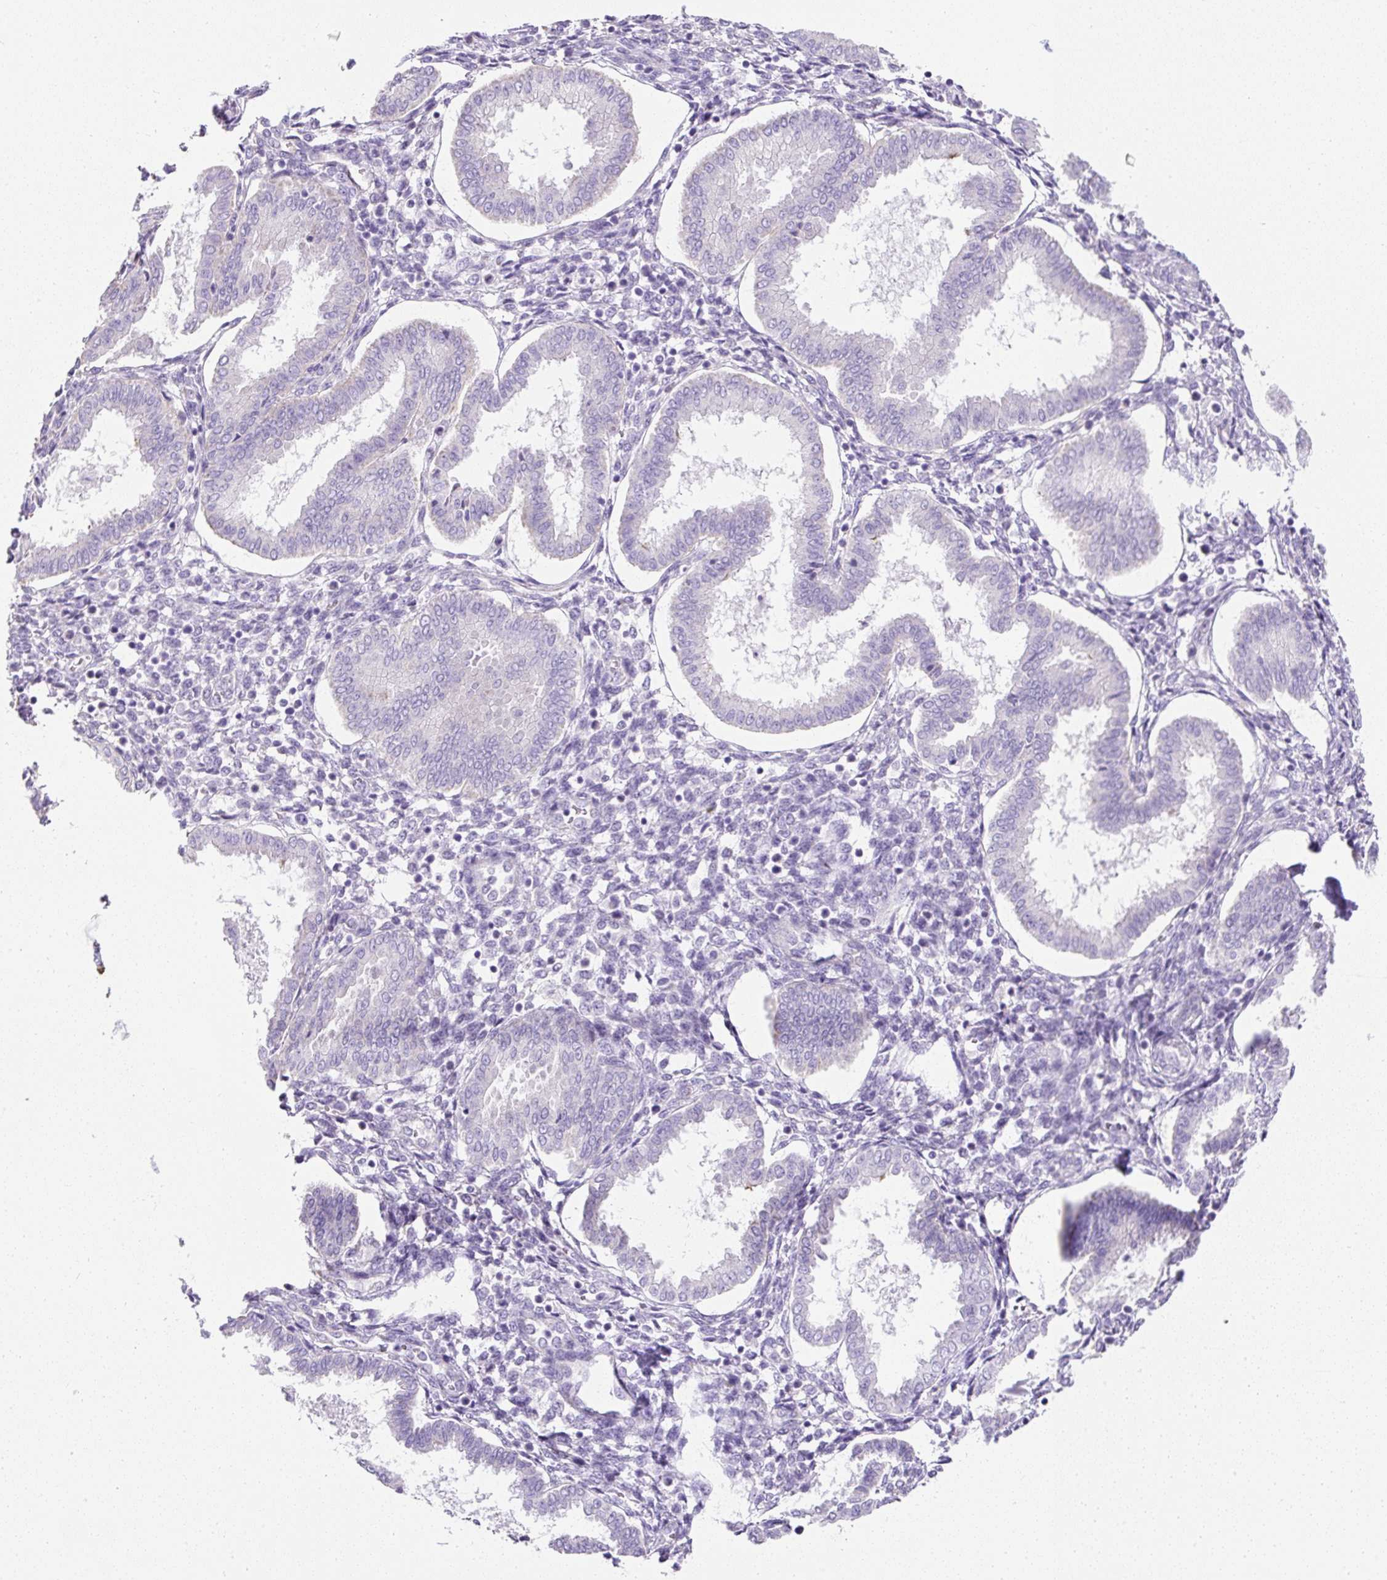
{"staining": {"intensity": "negative", "quantity": "none", "location": "none"}, "tissue": "endometrium", "cell_type": "Cells in endometrial stroma", "image_type": "normal", "snomed": [{"axis": "morphology", "description": "Normal tissue, NOS"}, {"axis": "topography", "description": "Endometrium"}], "caption": "There is no significant expression in cells in endometrial stroma of endometrium. (DAB immunohistochemistry (IHC), high magnification).", "gene": "C2CD4C", "patient": {"sex": "female", "age": 24}}